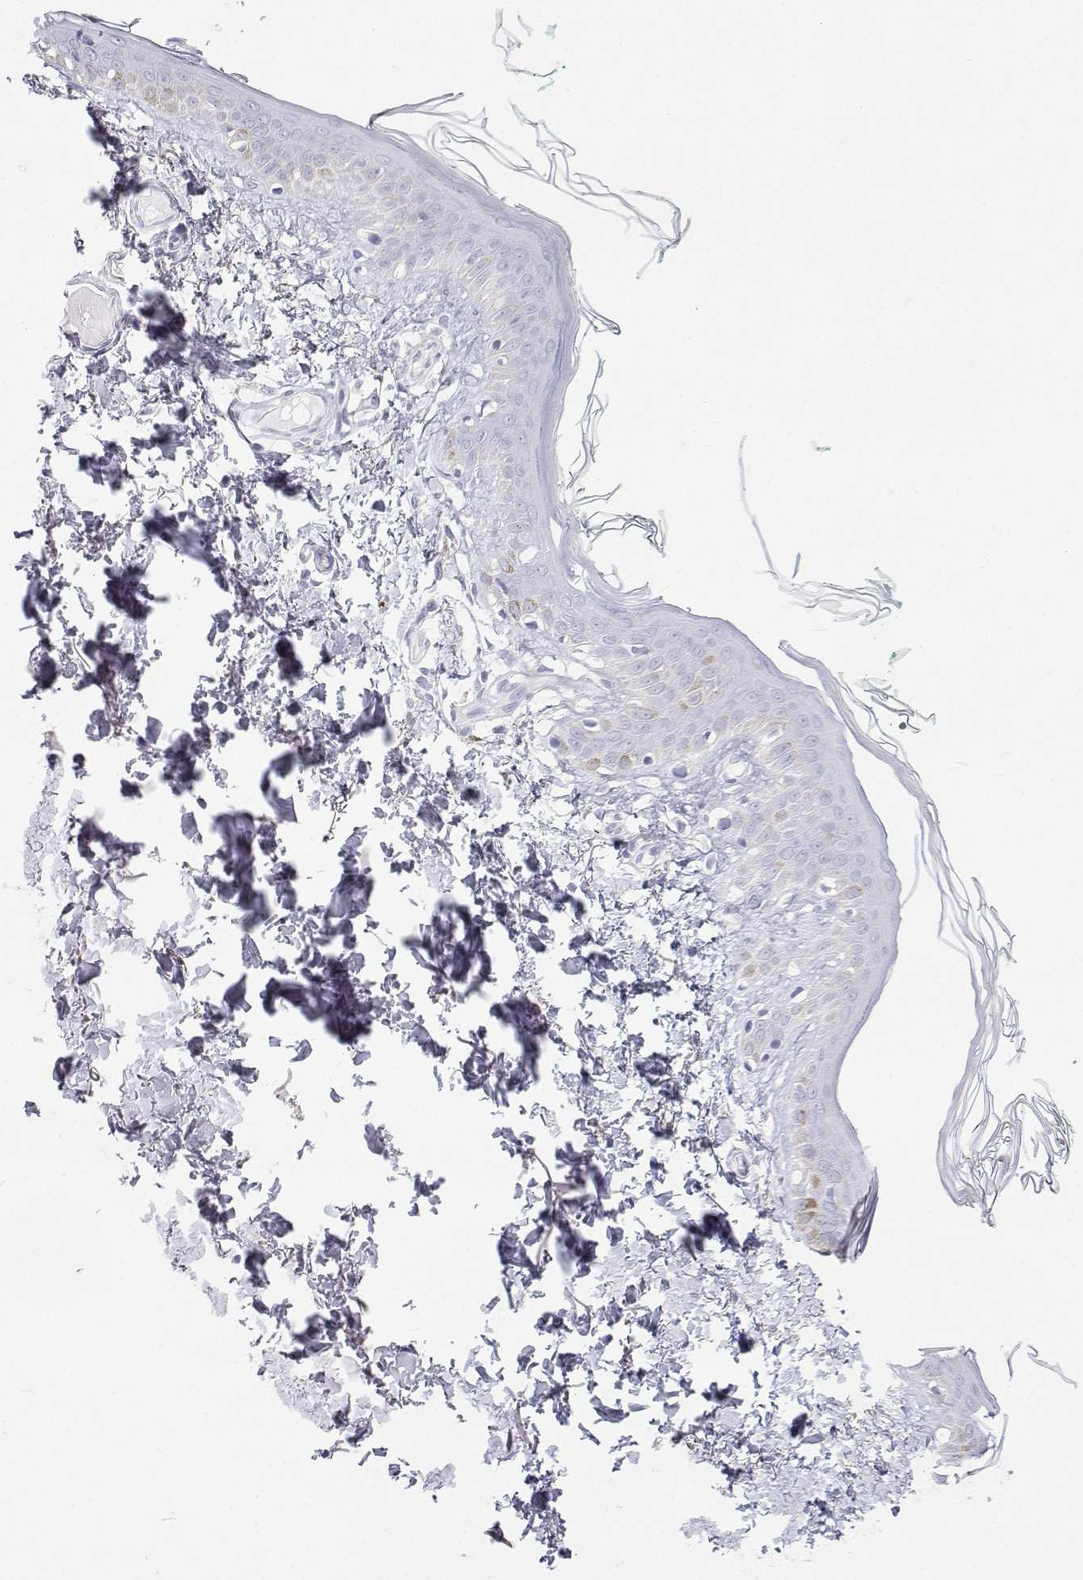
{"staining": {"intensity": "negative", "quantity": "none", "location": "none"}, "tissue": "skin", "cell_type": "Fibroblasts", "image_type": "normal", "snomed": [{"axis": "morphology", "description": "Normal tissue, NOS"}, {"axis": "topography", "description": "Skin"}, {"axis": "topography", "description": "Peripheral nerve tissue"}], "caption": "Immunohistochemistry of benign skin exhibits no staining in fibroblasts. (Stains: DAB (3,3'-diaminobenzidine) immunohistochemistry with hematoxylin counter stain, Microscopy: brightfield microscopy at high magnification).", "gene": "TTN", "patient": {"sex": "female", "age": 45}}